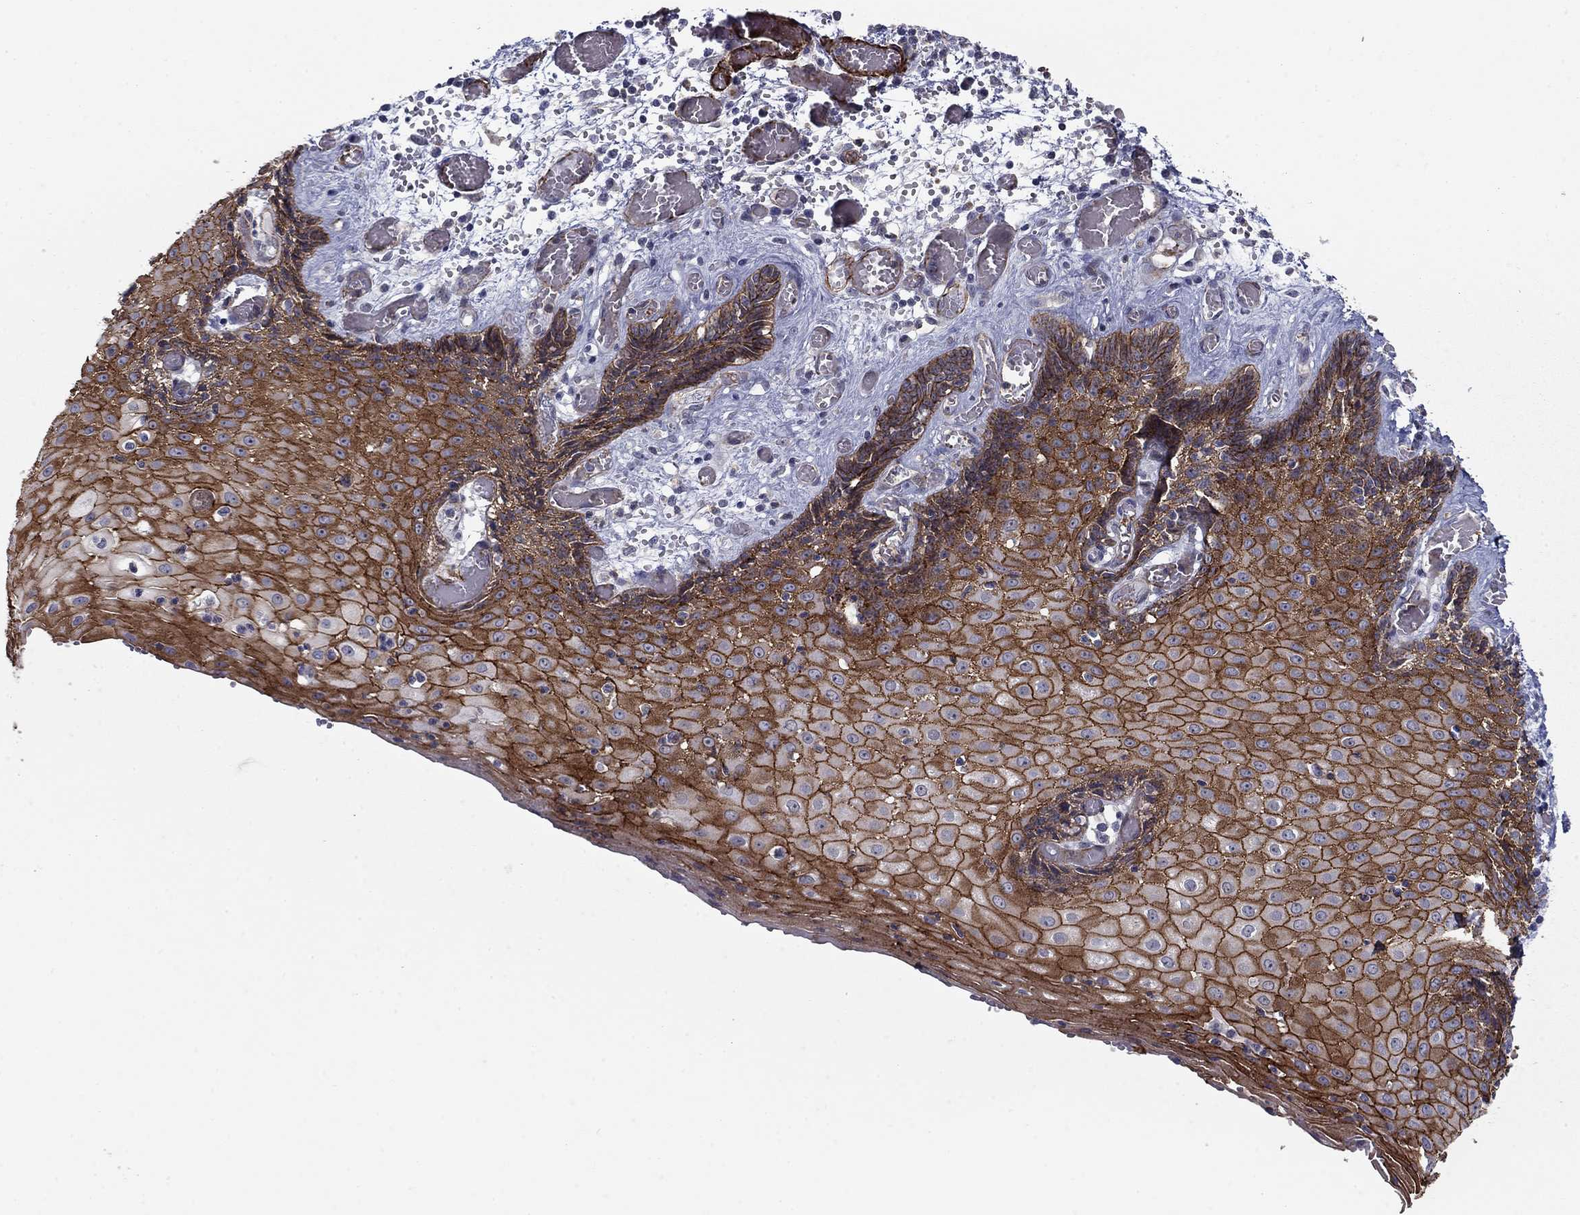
{"staining": {"intensity": "strong", "quantity": ">75%", "location": "cytoplasmic/membranous"}, "tissue": "esophagus", "cell_type": "Squamous epithelial cells", "image_type": "normal", "snomed": [{"axis": "morphology", "description": "Normal tissue, NOS"}, {"axis": "topography", "description": "Esophagus"}], "caption": "An immunohistochemistry (IHC) histopathology image of benign tissue is shown. Protein staining in brown shows strong cytoplasmic/membranous positivity in esophagus within squamous epithelial cells. The staining is performed using DAB (3,3'-diaminobenzidine) brown chromogen to label protein expression. The nuclei are counter-stained blue using hematoxylin.", "gene": "KRBA1", "patient": {"sex": "male", "age": 58}}